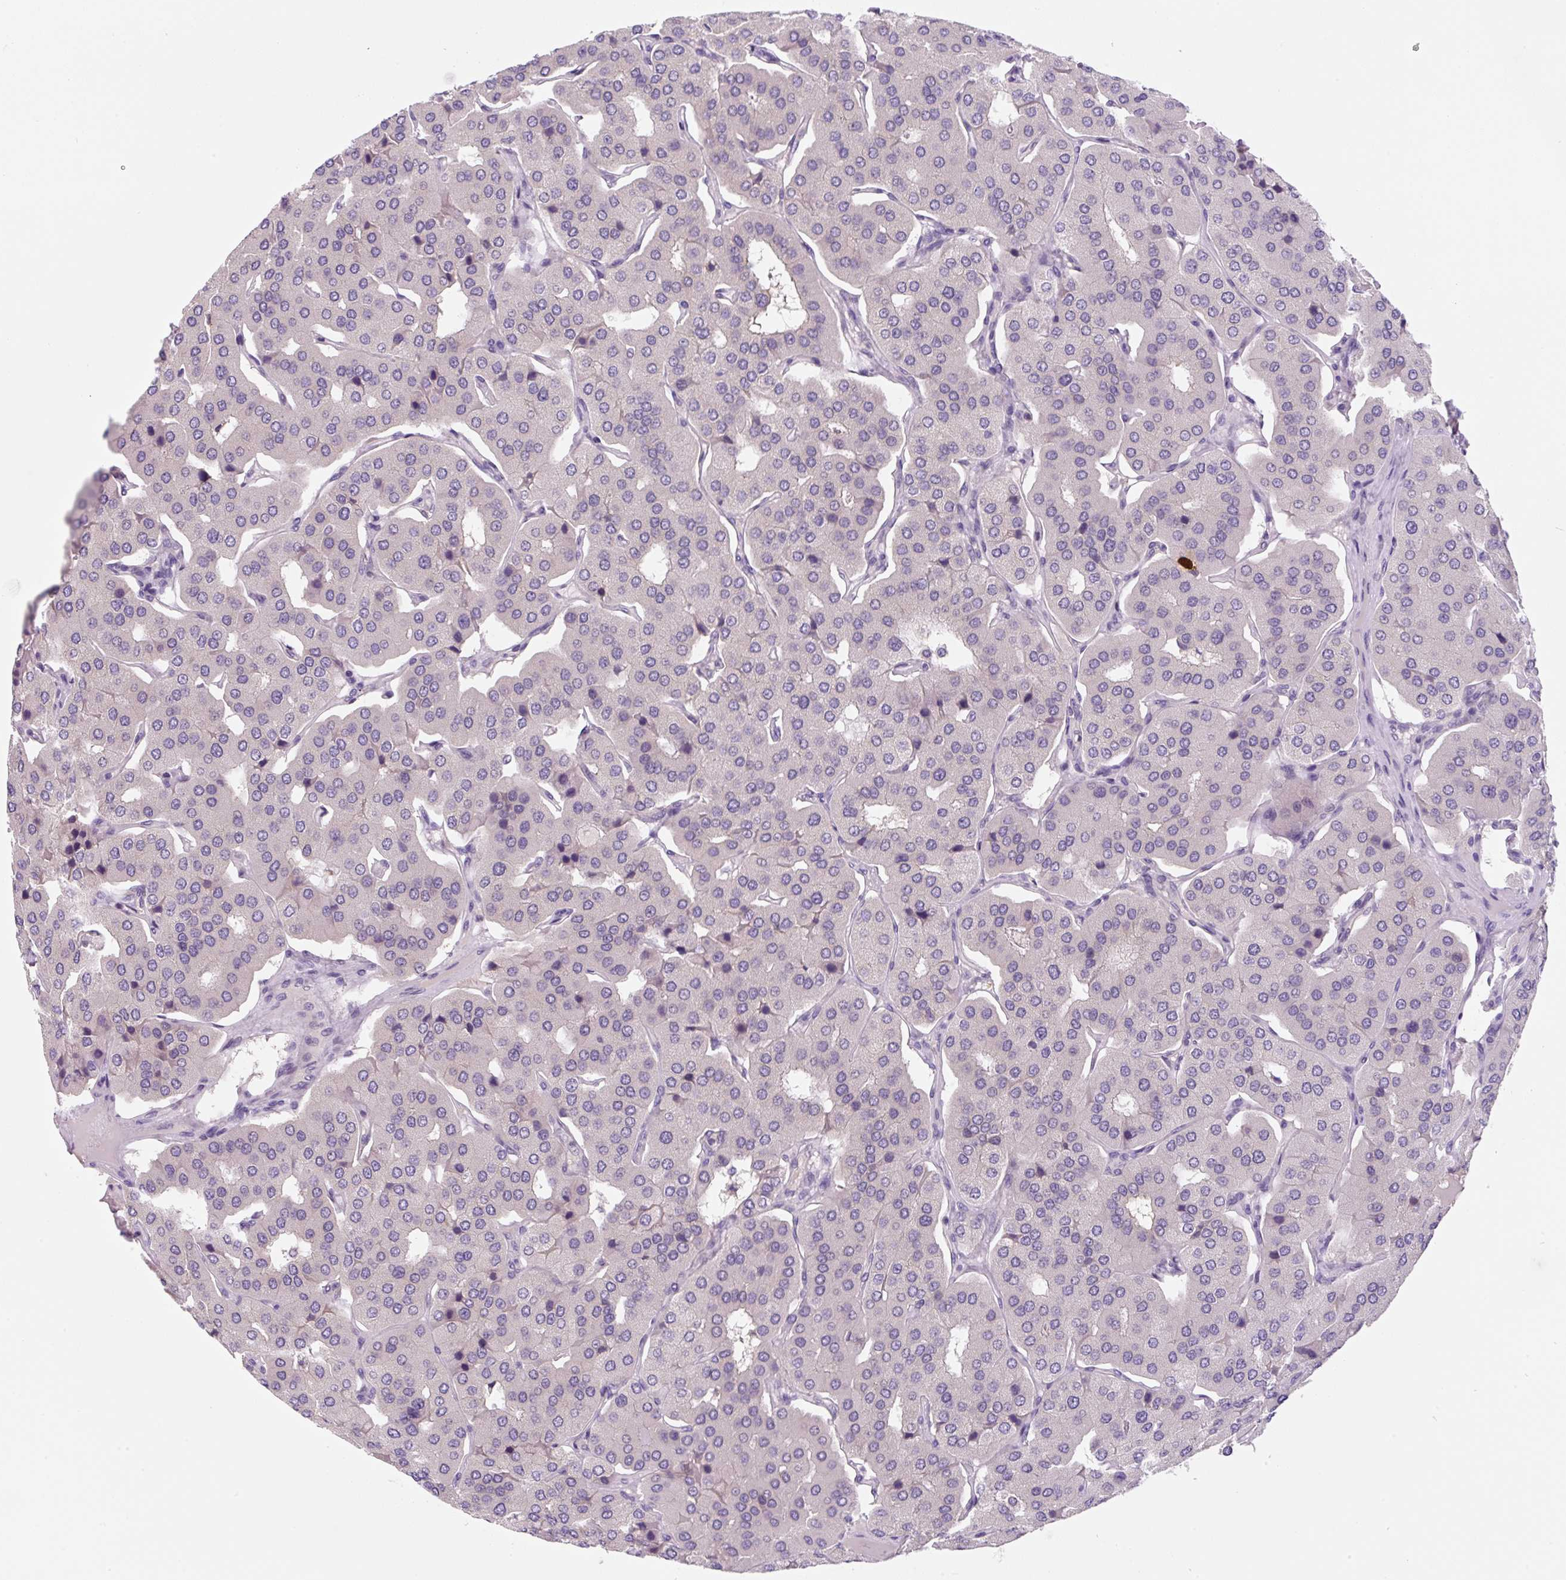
{"staining": {"intensity": "negative", "quantity": "none", "location": "none"}, "tissue": "parathyroid gland", "cell_type": "Glandular cells", "image_type": "normal", "snomed": [{"axis": "morphology", "description": "Normal tissue, NOS"}, {"axis": "morphology", "description": "Adenoma, NOS"}, {"axis": "topography", "description": "Parathyroid gland"}], "caption": "DAB immunohistochemical staining of benign parathyroid gland displays no significant expression in glandular cells. (Stains: DAB (3,3'-diaminobenzidine) immunohistochemistry with hematoxylin counter stain, Microscopy: brightfield microscopy at high magnification).", "gene": "FZD5", "patient": {"sex": "female", "age": 86}}